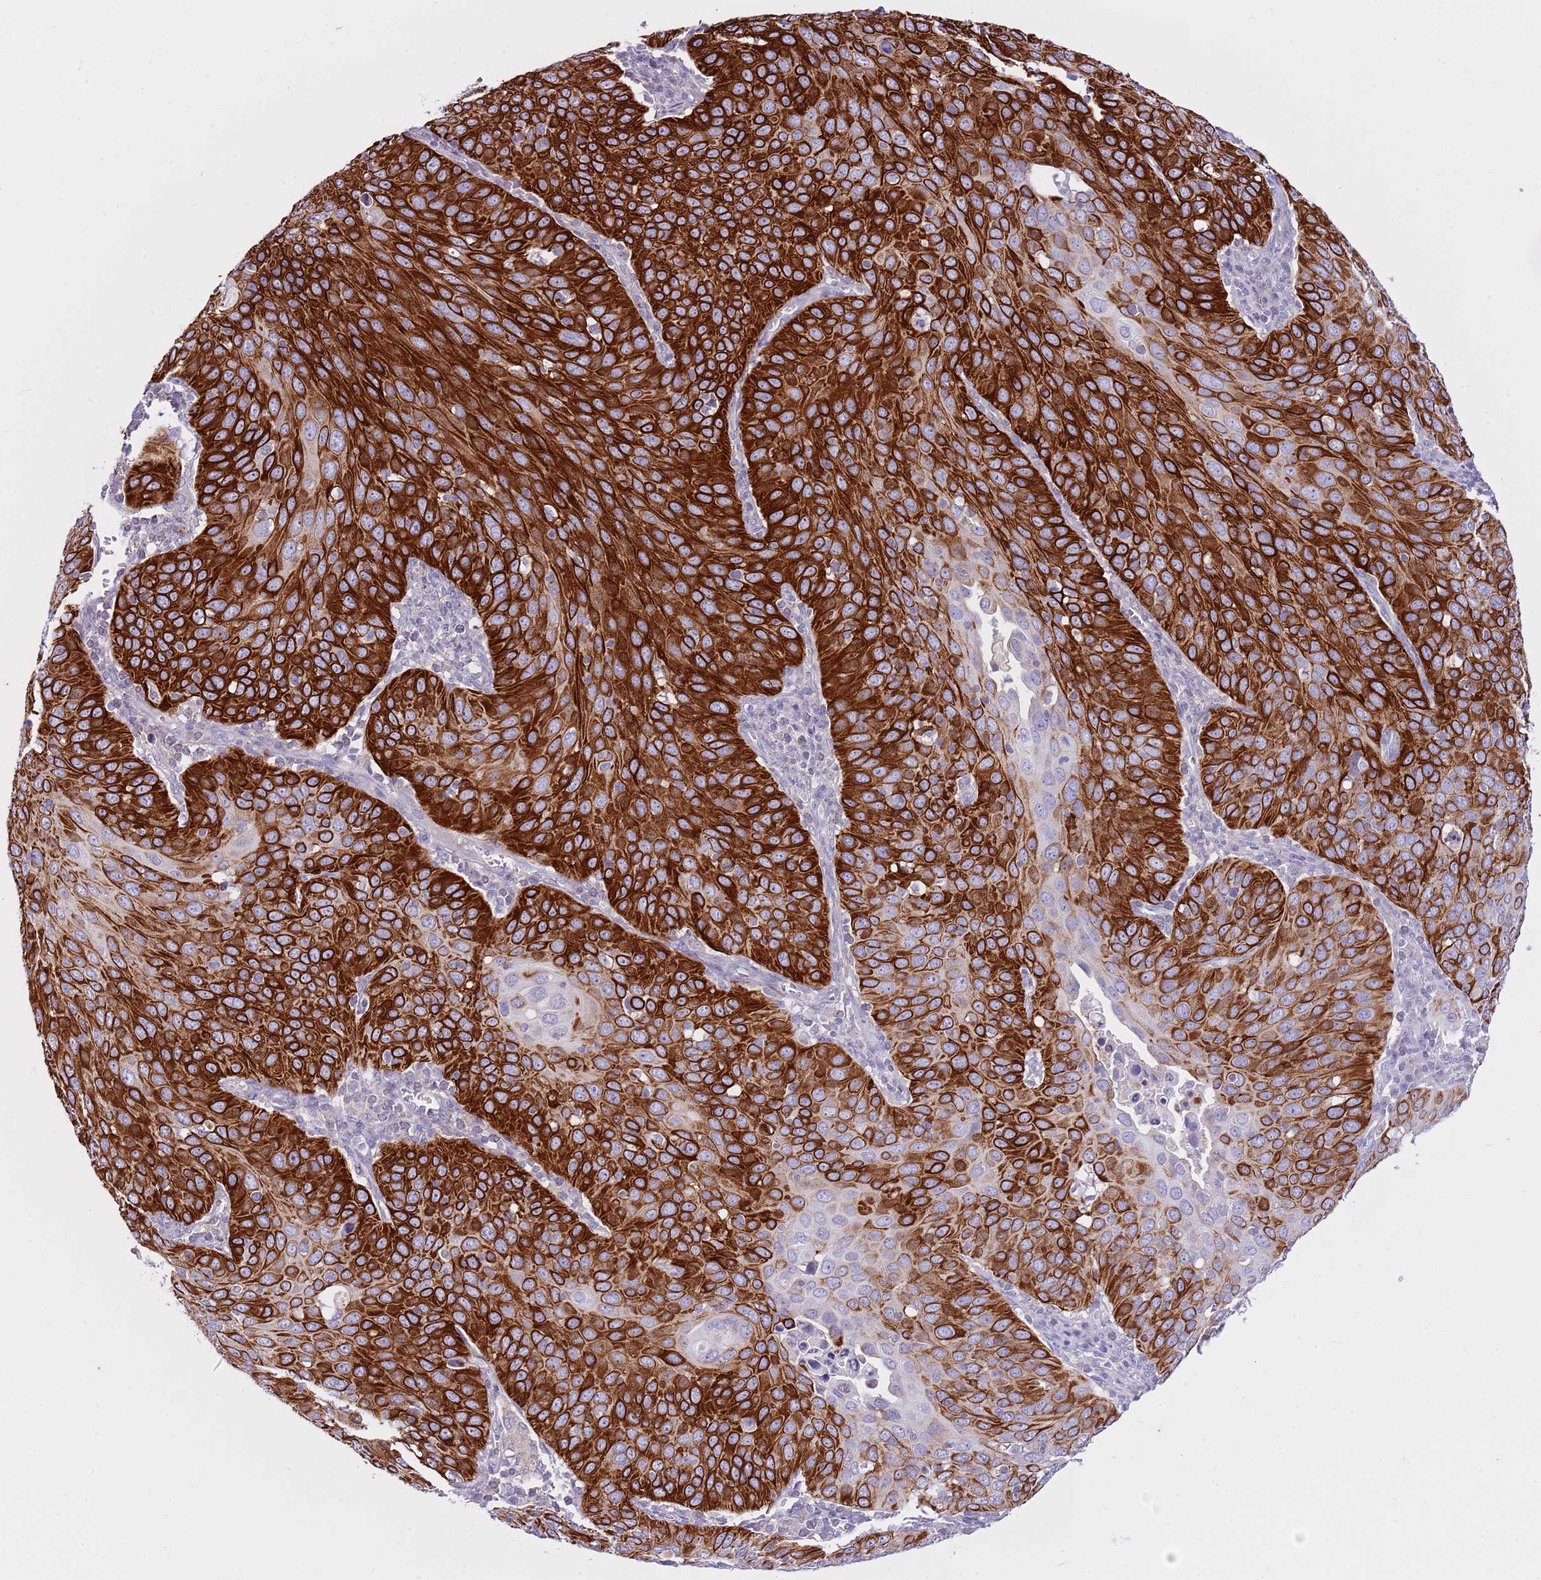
{"staining": {"intensity": "strong", "quantity": "25%-75%", "location": "cytoplasmic/membranous"}, "tissue": "cervical cancer", "cell_type": "Tumor cells", "image_type": "cancer", "snomed": [{"axis": "morphology", "description": "Squamous cell carcinoma, NOS"}, {"axis": "topography", "description": "Cervix"}], "caption": "Tumor cells exhibit strong cytoplasmic/membranous positivity in approximately 25%-75% of cells in squamous cell carcinoma (cervical). Using DAB (3,3'-diaminobenzidine) (brown) and hematoxylin (blue) stains, captured at high magnification using brightfield microscopy.", "gene": "CNPPD1", "patient": {"sex": "female", "age": 36}}